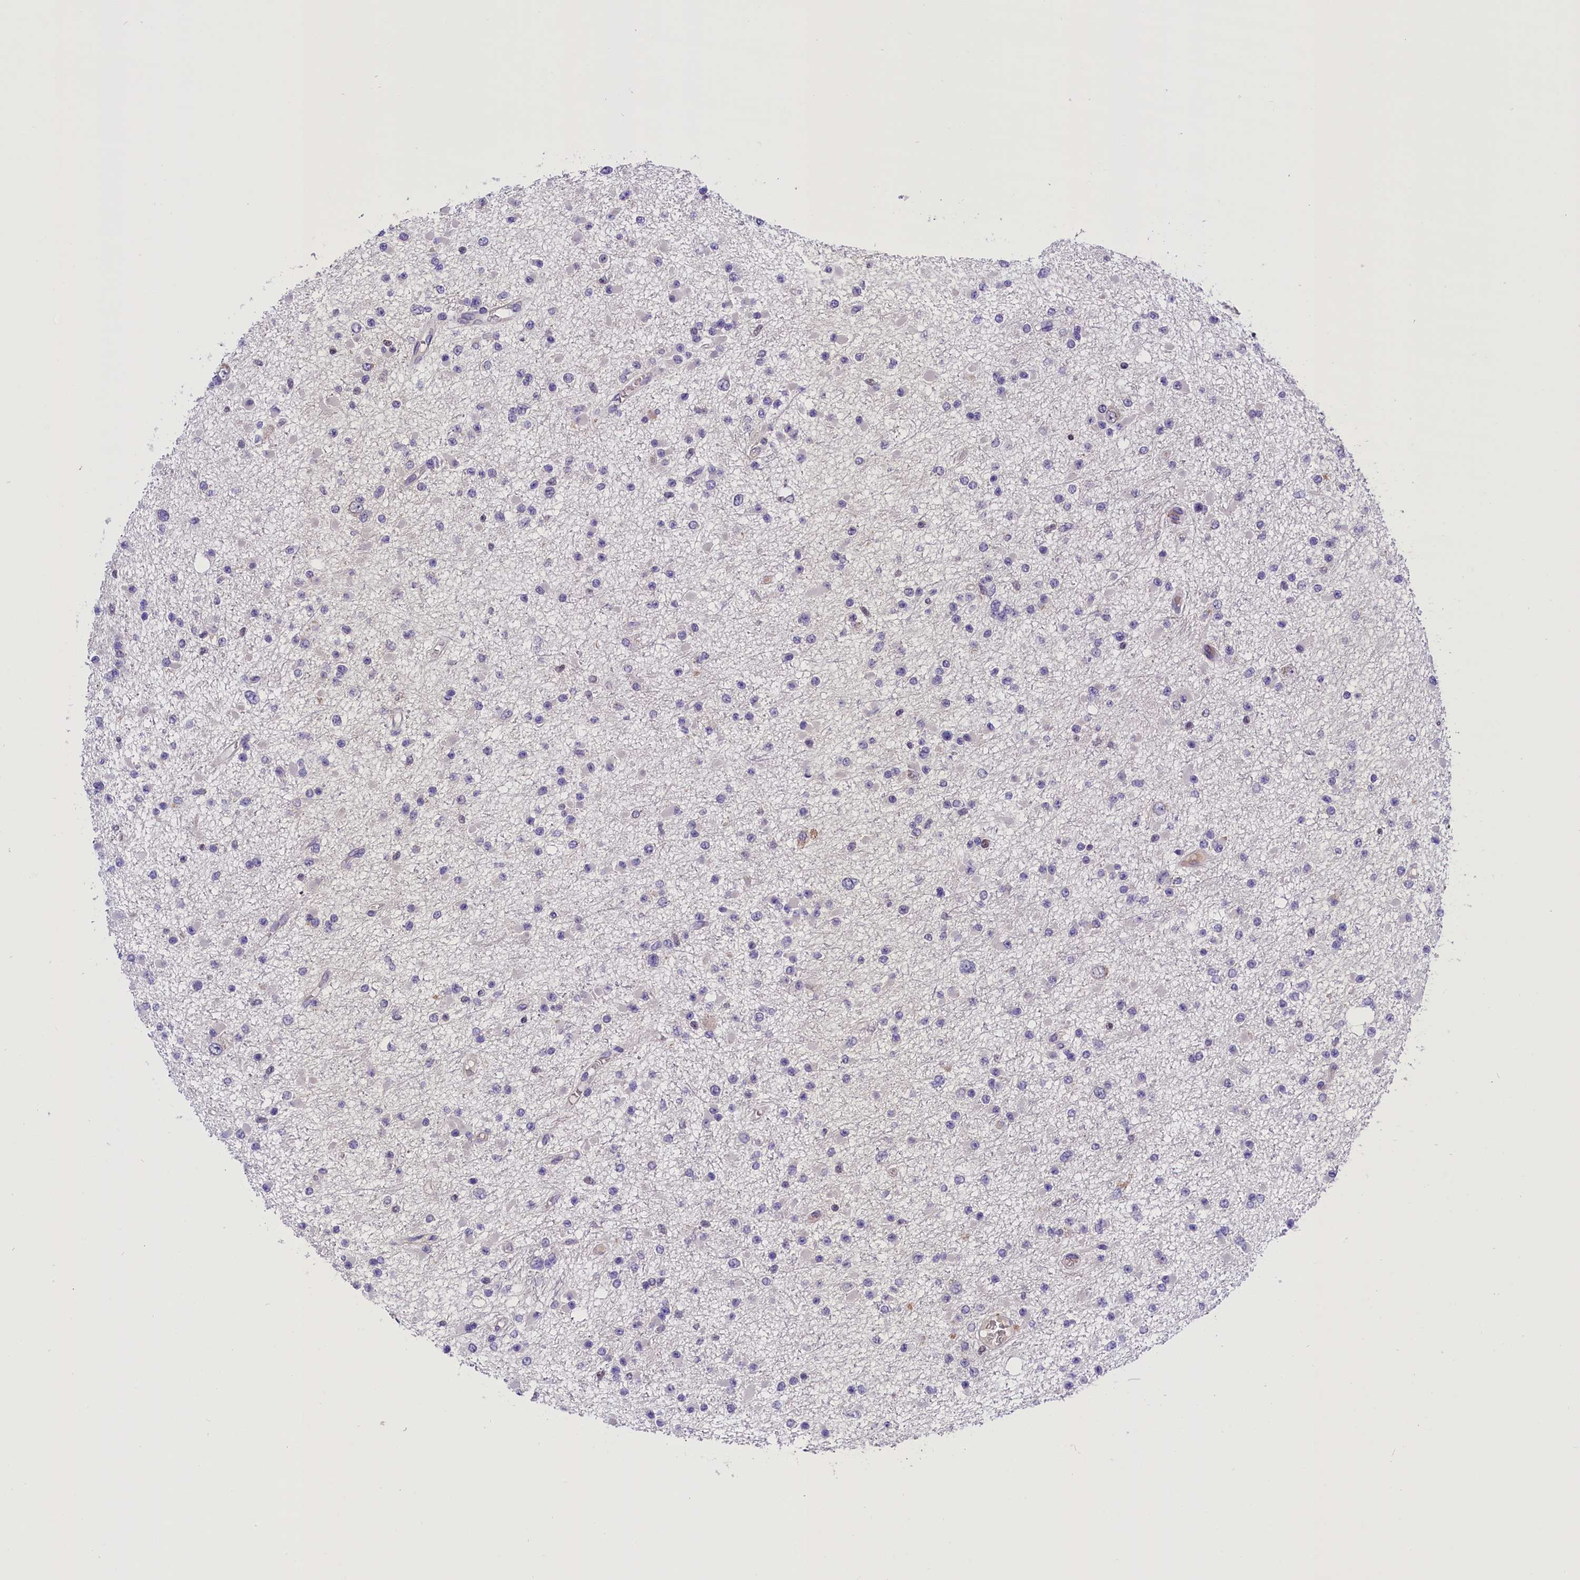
{"staining": {"intensity": "negative", "quantity": "none", "location": "none"}, "tissue": "glioma", "cell_type": "Tumor cells", "image_type": "cancer", "snomed": [{"axis": "morphology", "description": "Glioma, malignant, Low grade"}, {"axis": "topography", "description": "Brain"}], "caption": "The histopathology image exhibits no significant staining in tumor cells of glioma.", "gene": "BTBD9", "patient": {"sex": "female", "age": 22}}